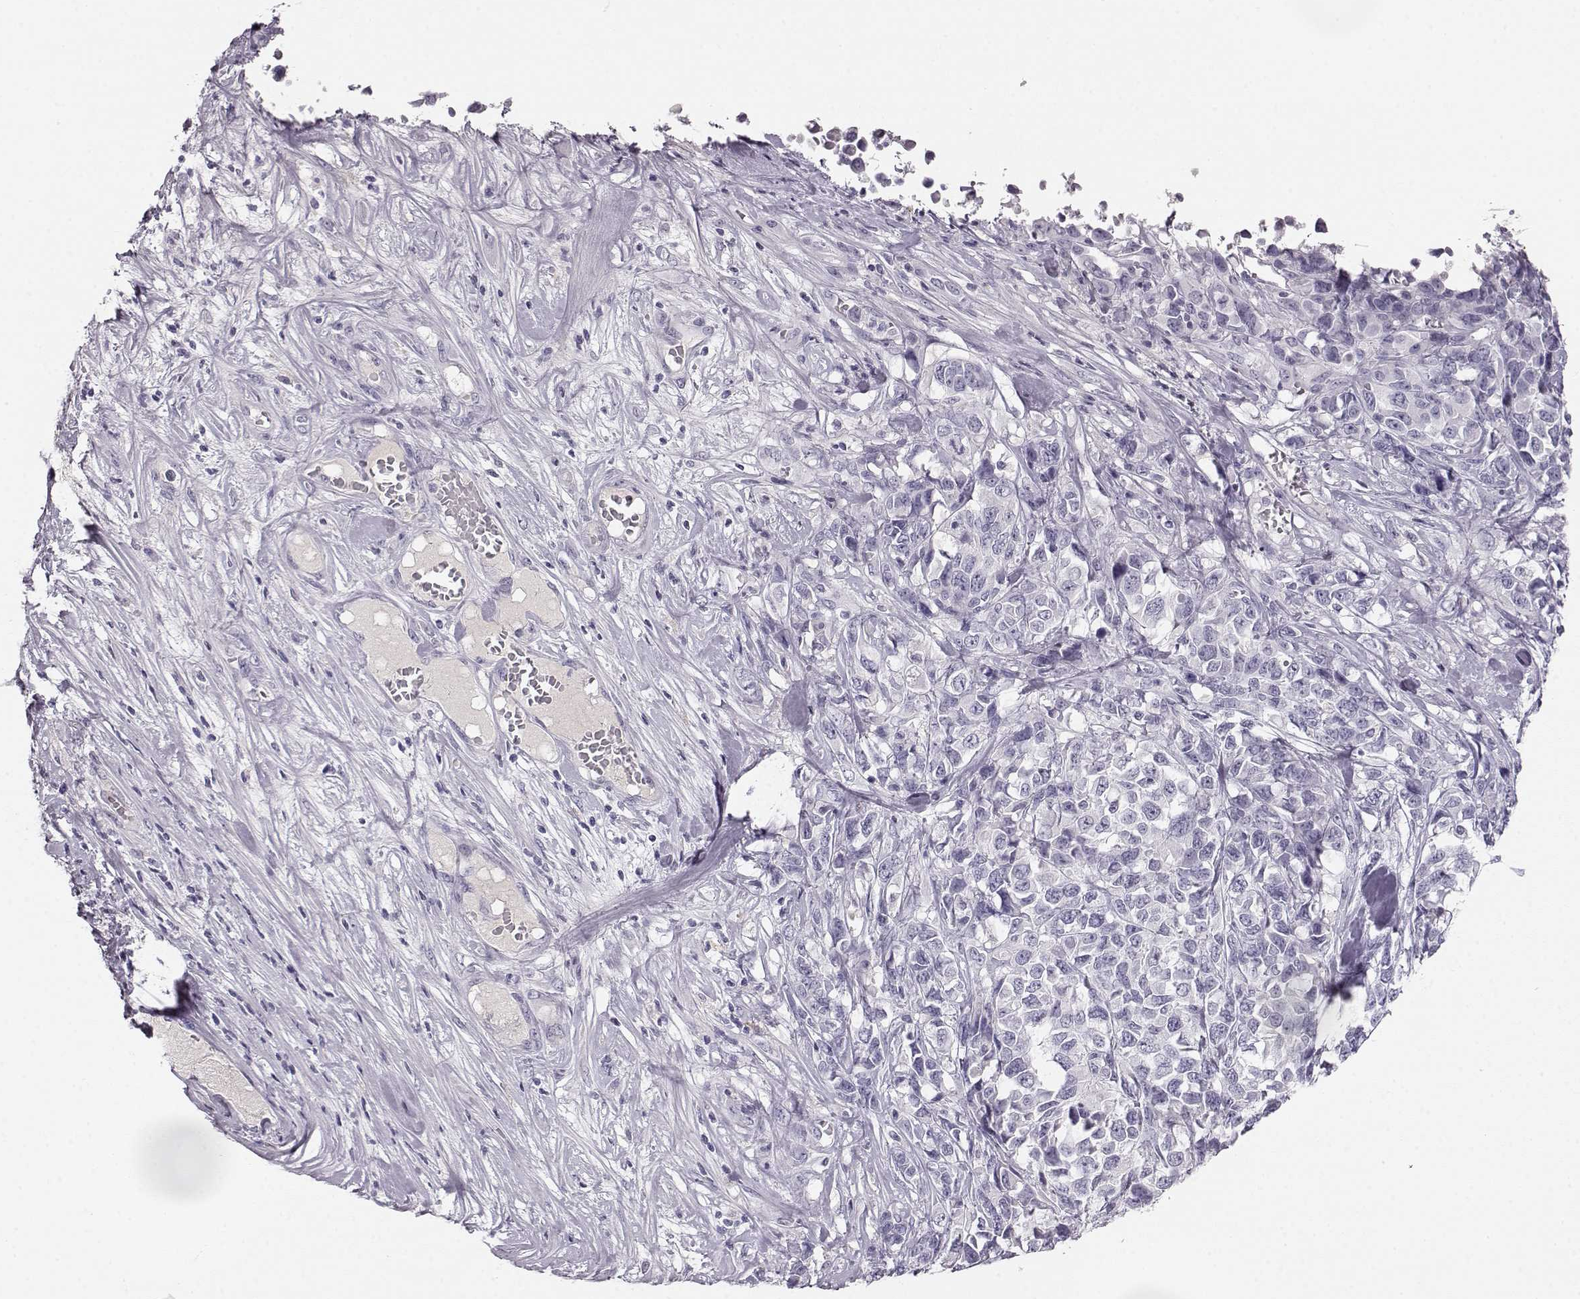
{"staining": {"intensity": "negative", "quantity": "none", "location": "none"}, "tissue": "melanoma", "cell_type": "Tumor cells", "image_type": "cancer", "snomed": [{"axis": "morphology", "description": "Malignant melanoma, Metastatic site"}, {"axis": "topography", "description": "Skin"}], "caption": "Tumor cells show no significant staining in melanoma.", "gene": "KIAA0319", "patient": {"sex": "male", "age": 84}}